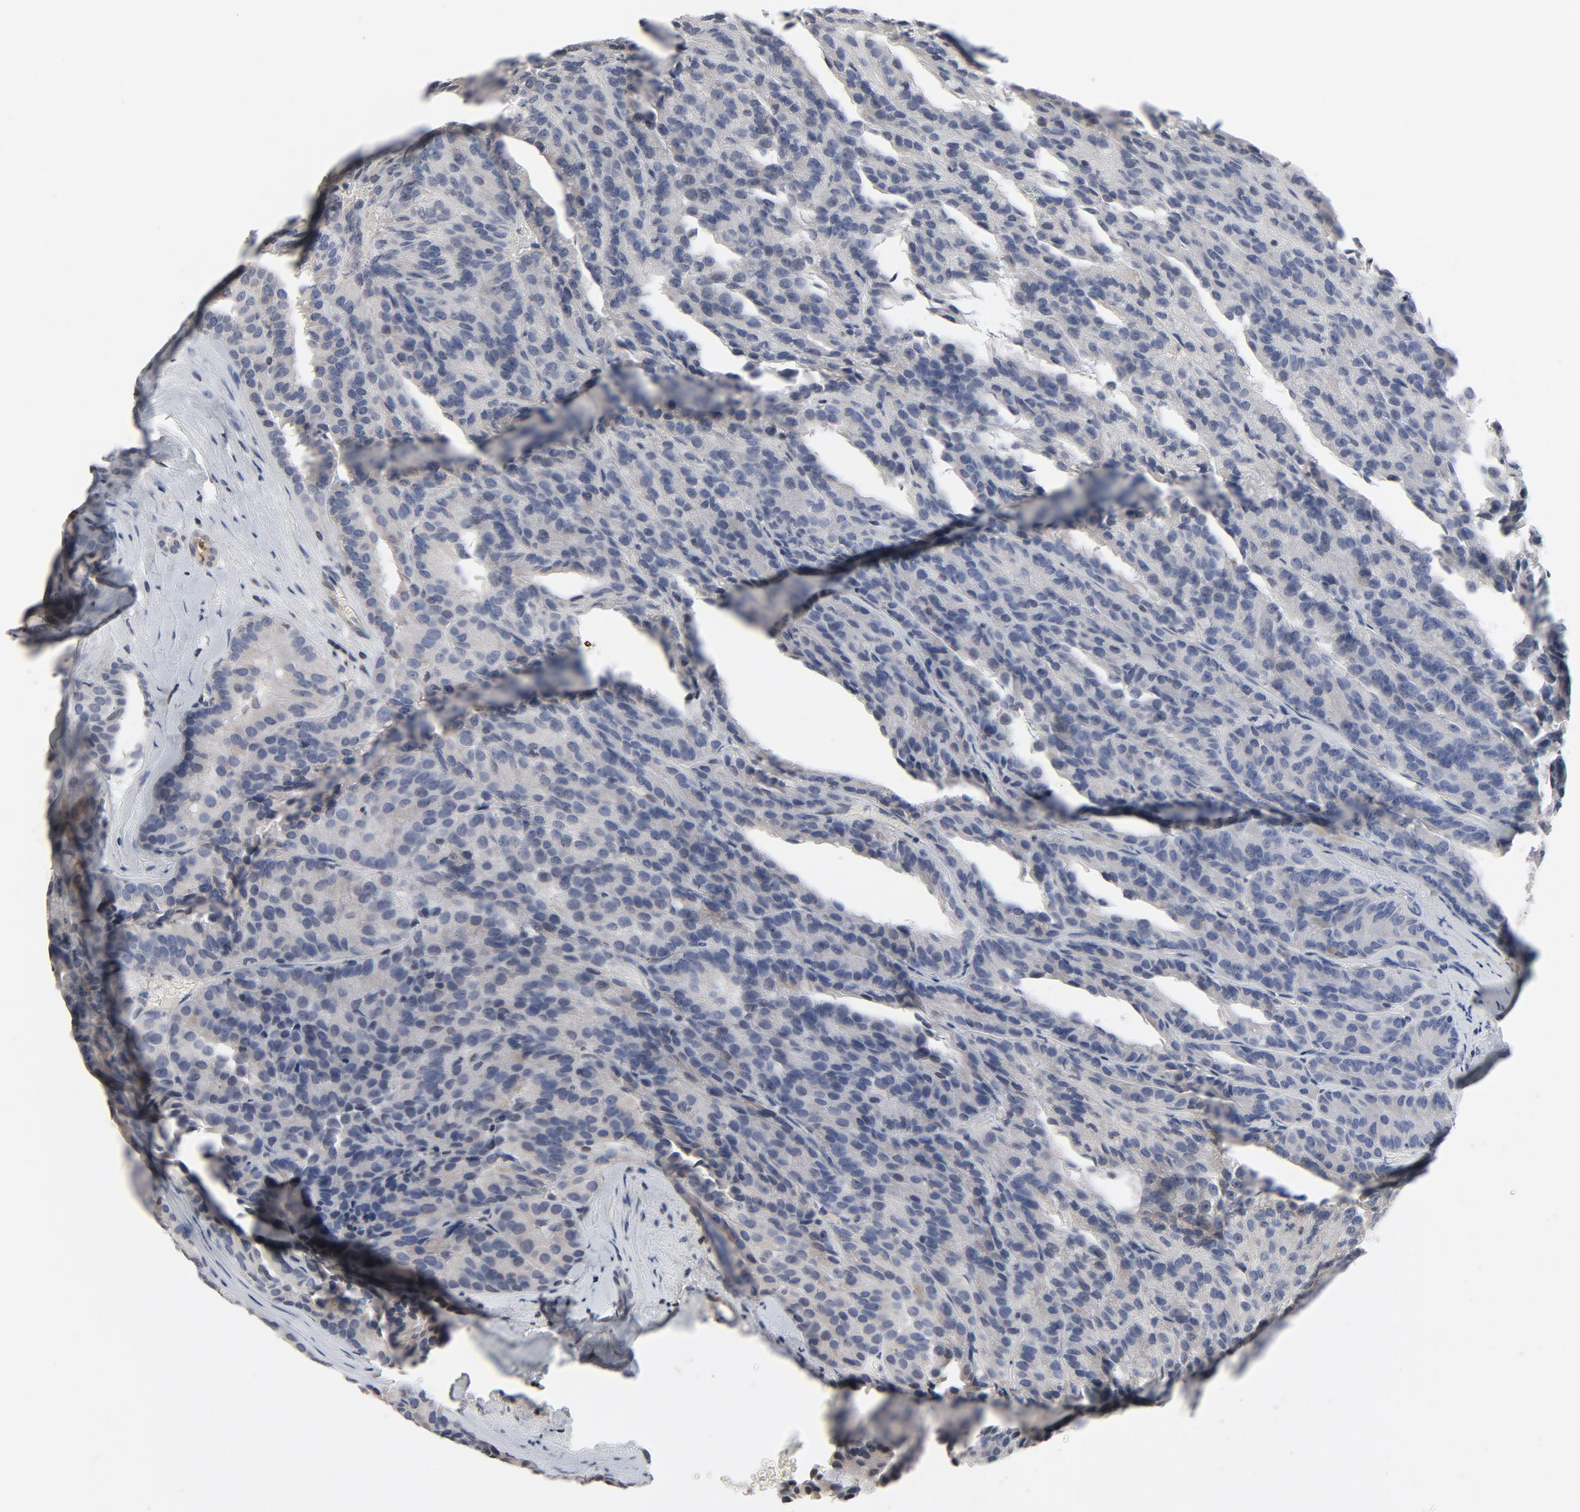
{"staining": {"intensity": "negative", "quantity": "none", "location": "none"}, "tissue": "renal cancer", "cell_type": "Tumor cells", "image_type": "cancer", "snomed": [{"axis": "morphology", "description": "Adenocarcinoma, NOS"}, {"axis": "topography", "description": "Kidney"}], "caption": "Micrograph shows no protein expression in tumor cells of renal adenocarcinoma tissue.", "gene": "TCL1A", "patient": {"sex": "male", "age": 46}}